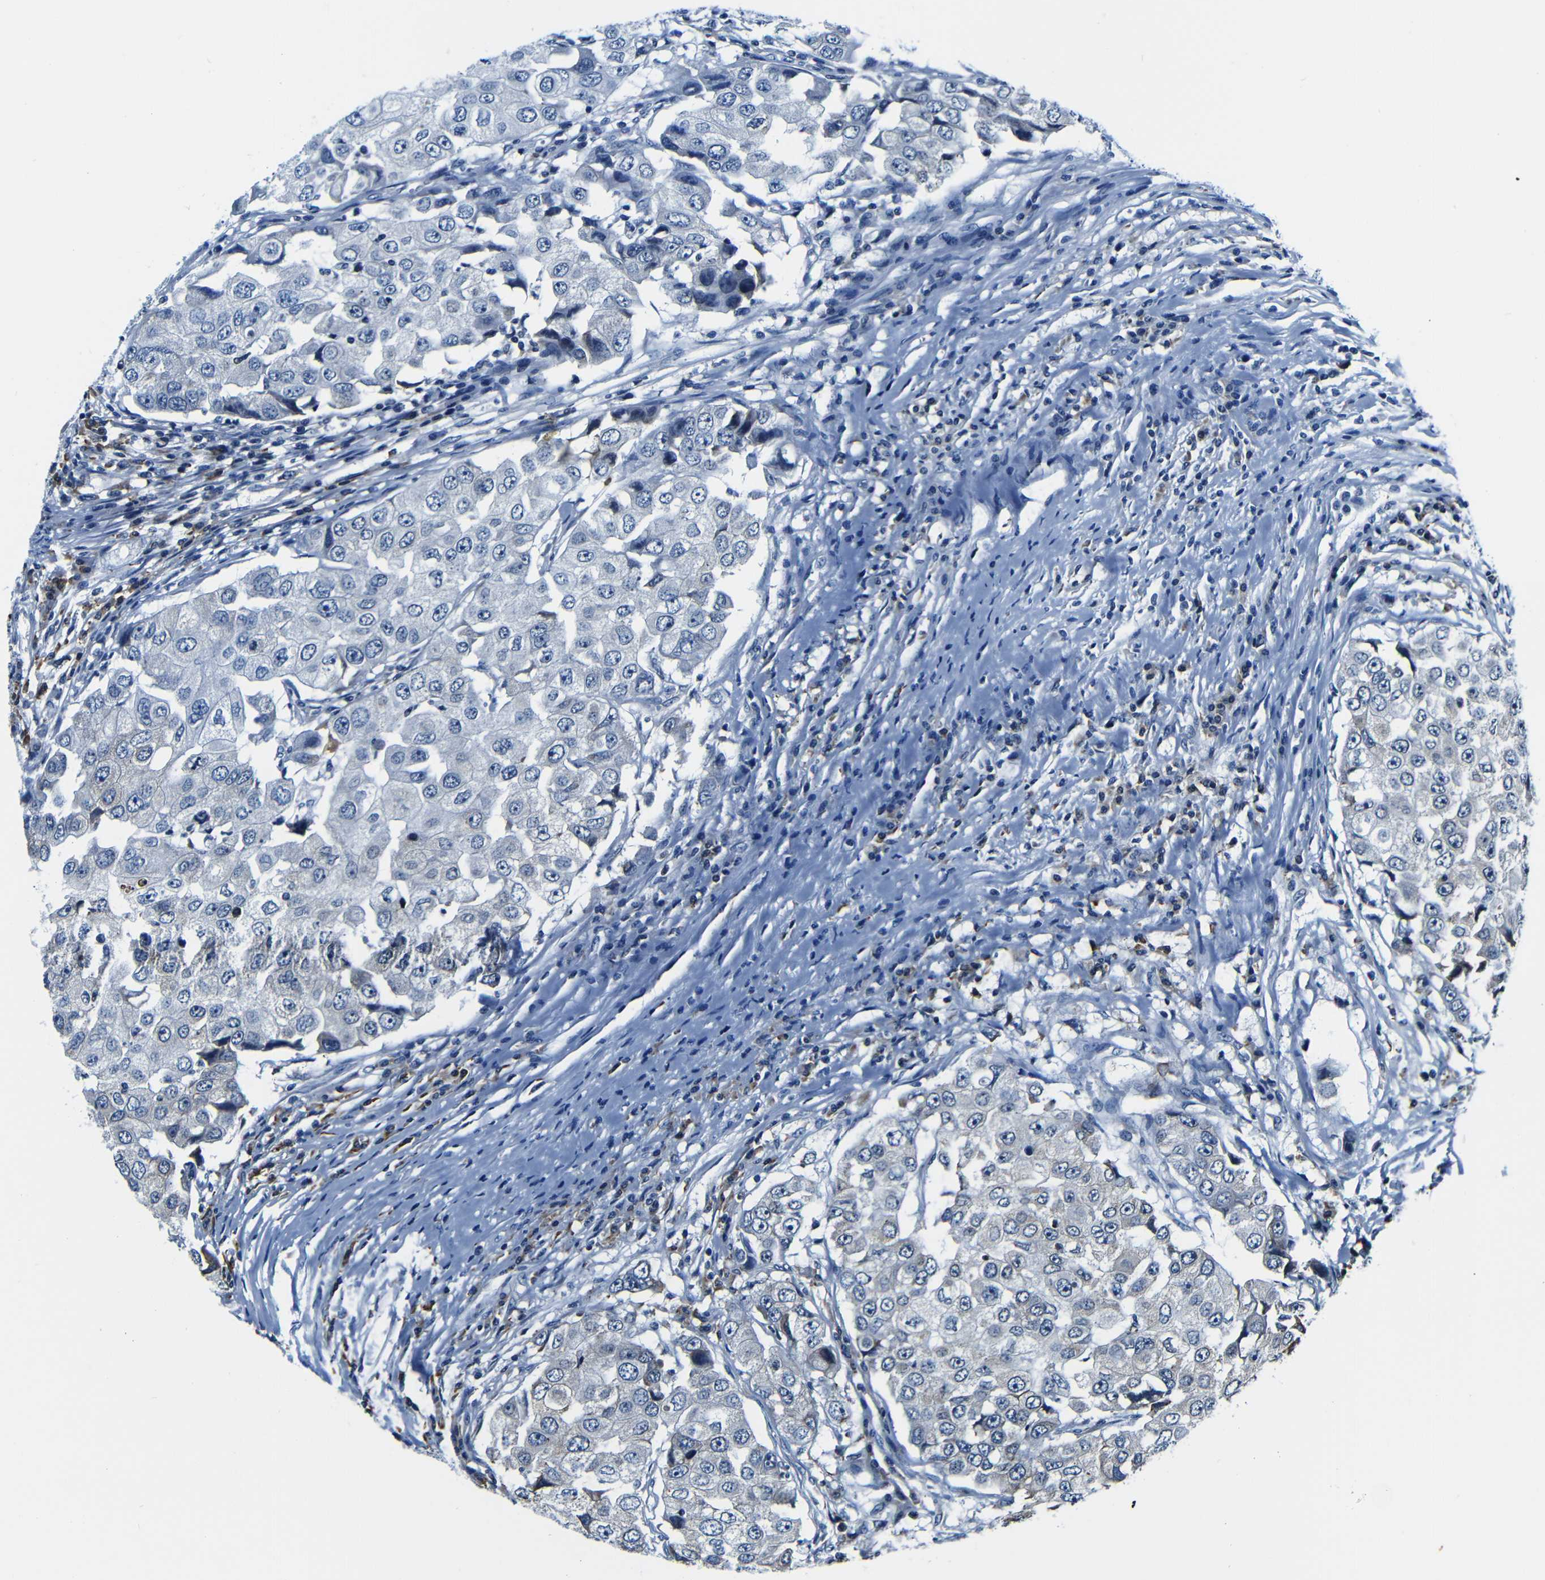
{"staining": {"intensity": "negative", "quantity": "none", "location": "none"}, "tissue": "breast cancer", "cell_type": "Tumor cells", "image_type": "cancer", "snomed": [{"axis": "morphology", "description": "Duct carcinoma"}, {"axis": "topography", "description": "Breast"}], "caption": "Tumor cells show no significant expression in intraductal carcinoma (breast).", "gene": "NCBP3", "patient": {"sex": "female", "age": 27}}